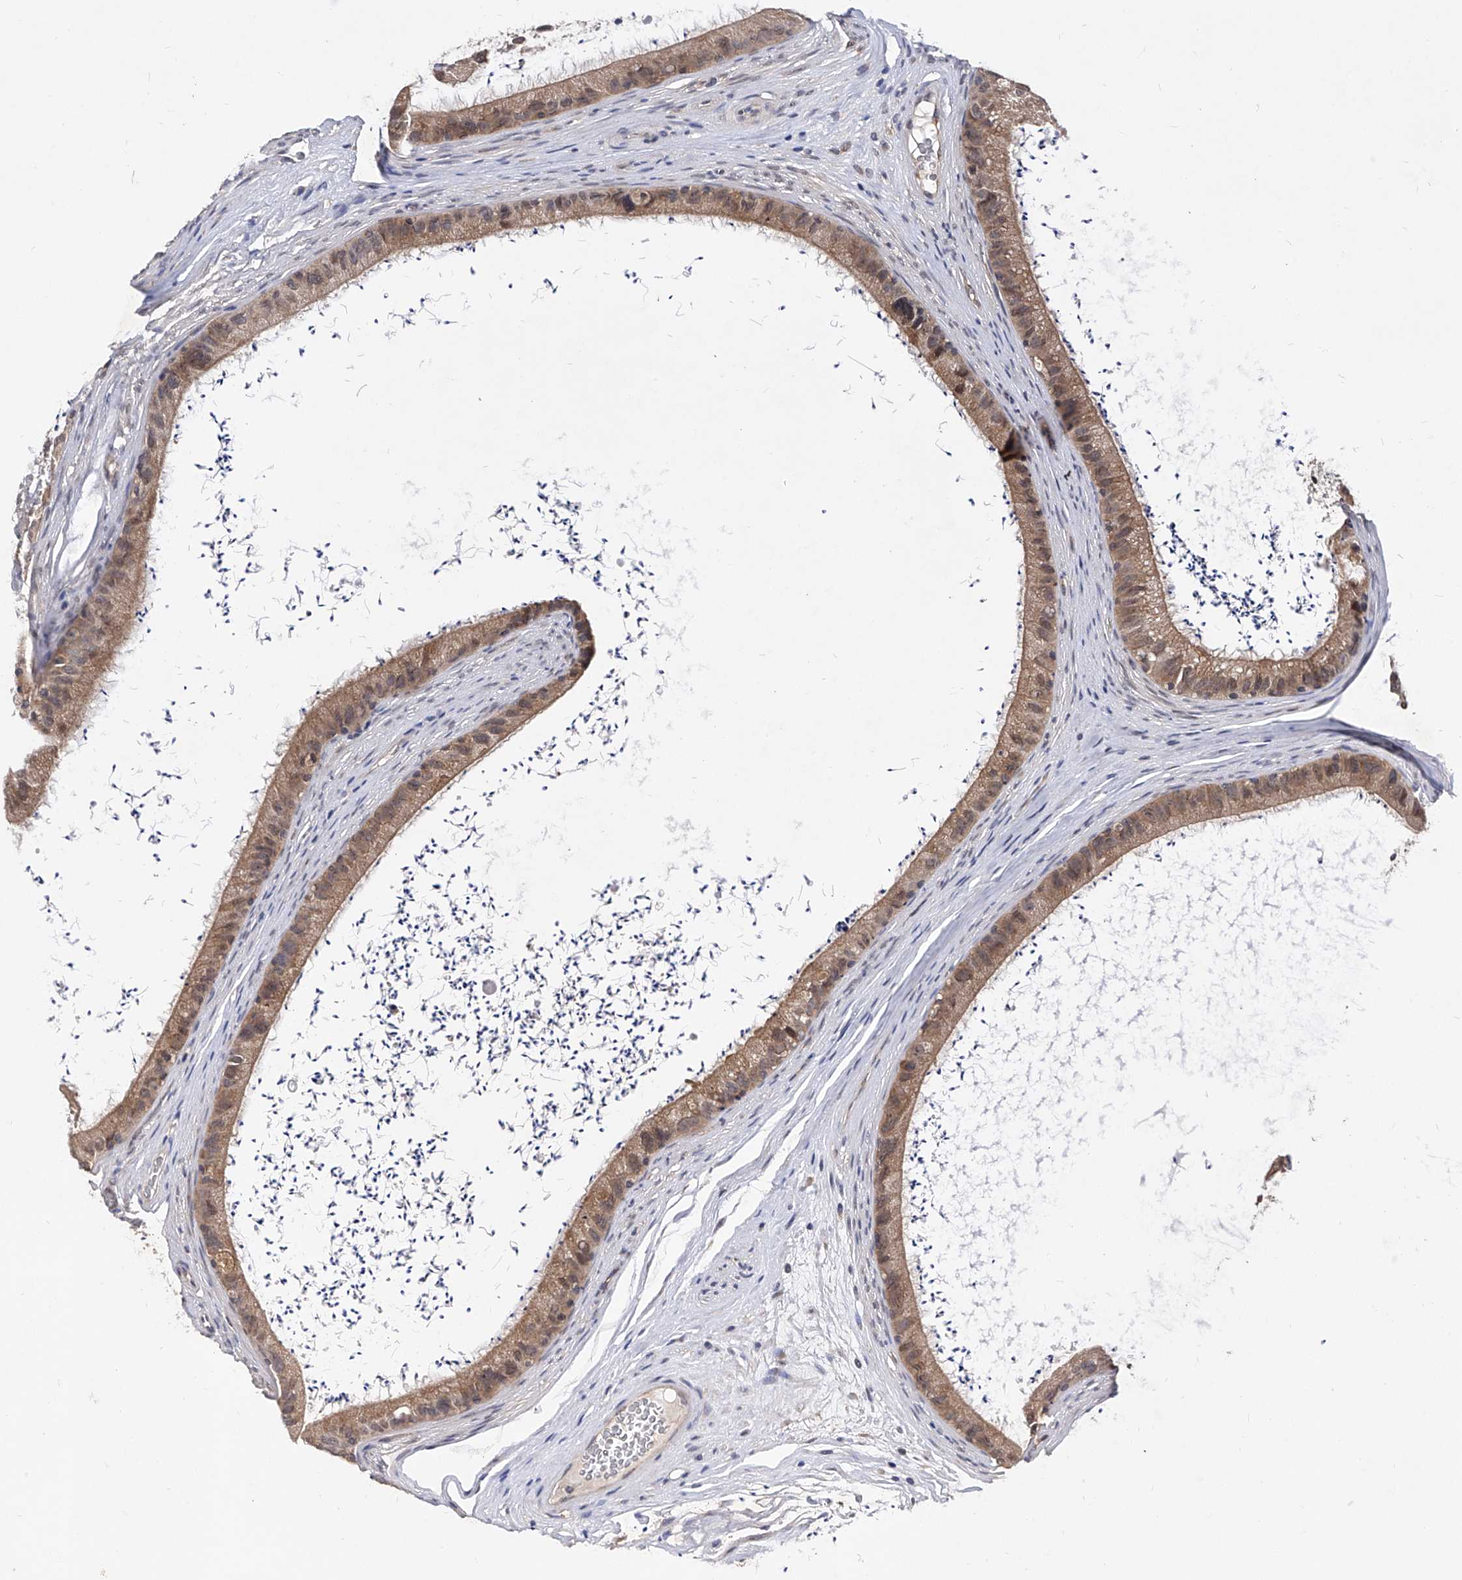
{"staining": {"intensity": "moderate", "quantity": "25%-75%", "location": "cytoplasmic/membranous"}, "tissue": "epididymis", "cell_type": "Glandular cells", "image_type": "normal", "snomed": [{"axis": "morphology", "description": "Normal tissue, NOS"}, {"axis": "topography", "description": "Epididymis, spermatic cord, NOS"}], "caption": "Immunohistochemical staining of unremarkable human epididymis shows 25%-75% levels of moderate cytoplasmic/membranous protein staining in about 25%-75% of glandular cells. The protein of interest is stained brown, and the nuclei are stained in blue (DAB IHC with brightfield microscopy, high magnification).", "gene": "USP45", "patient": {"sex": "male", "age": 50}}